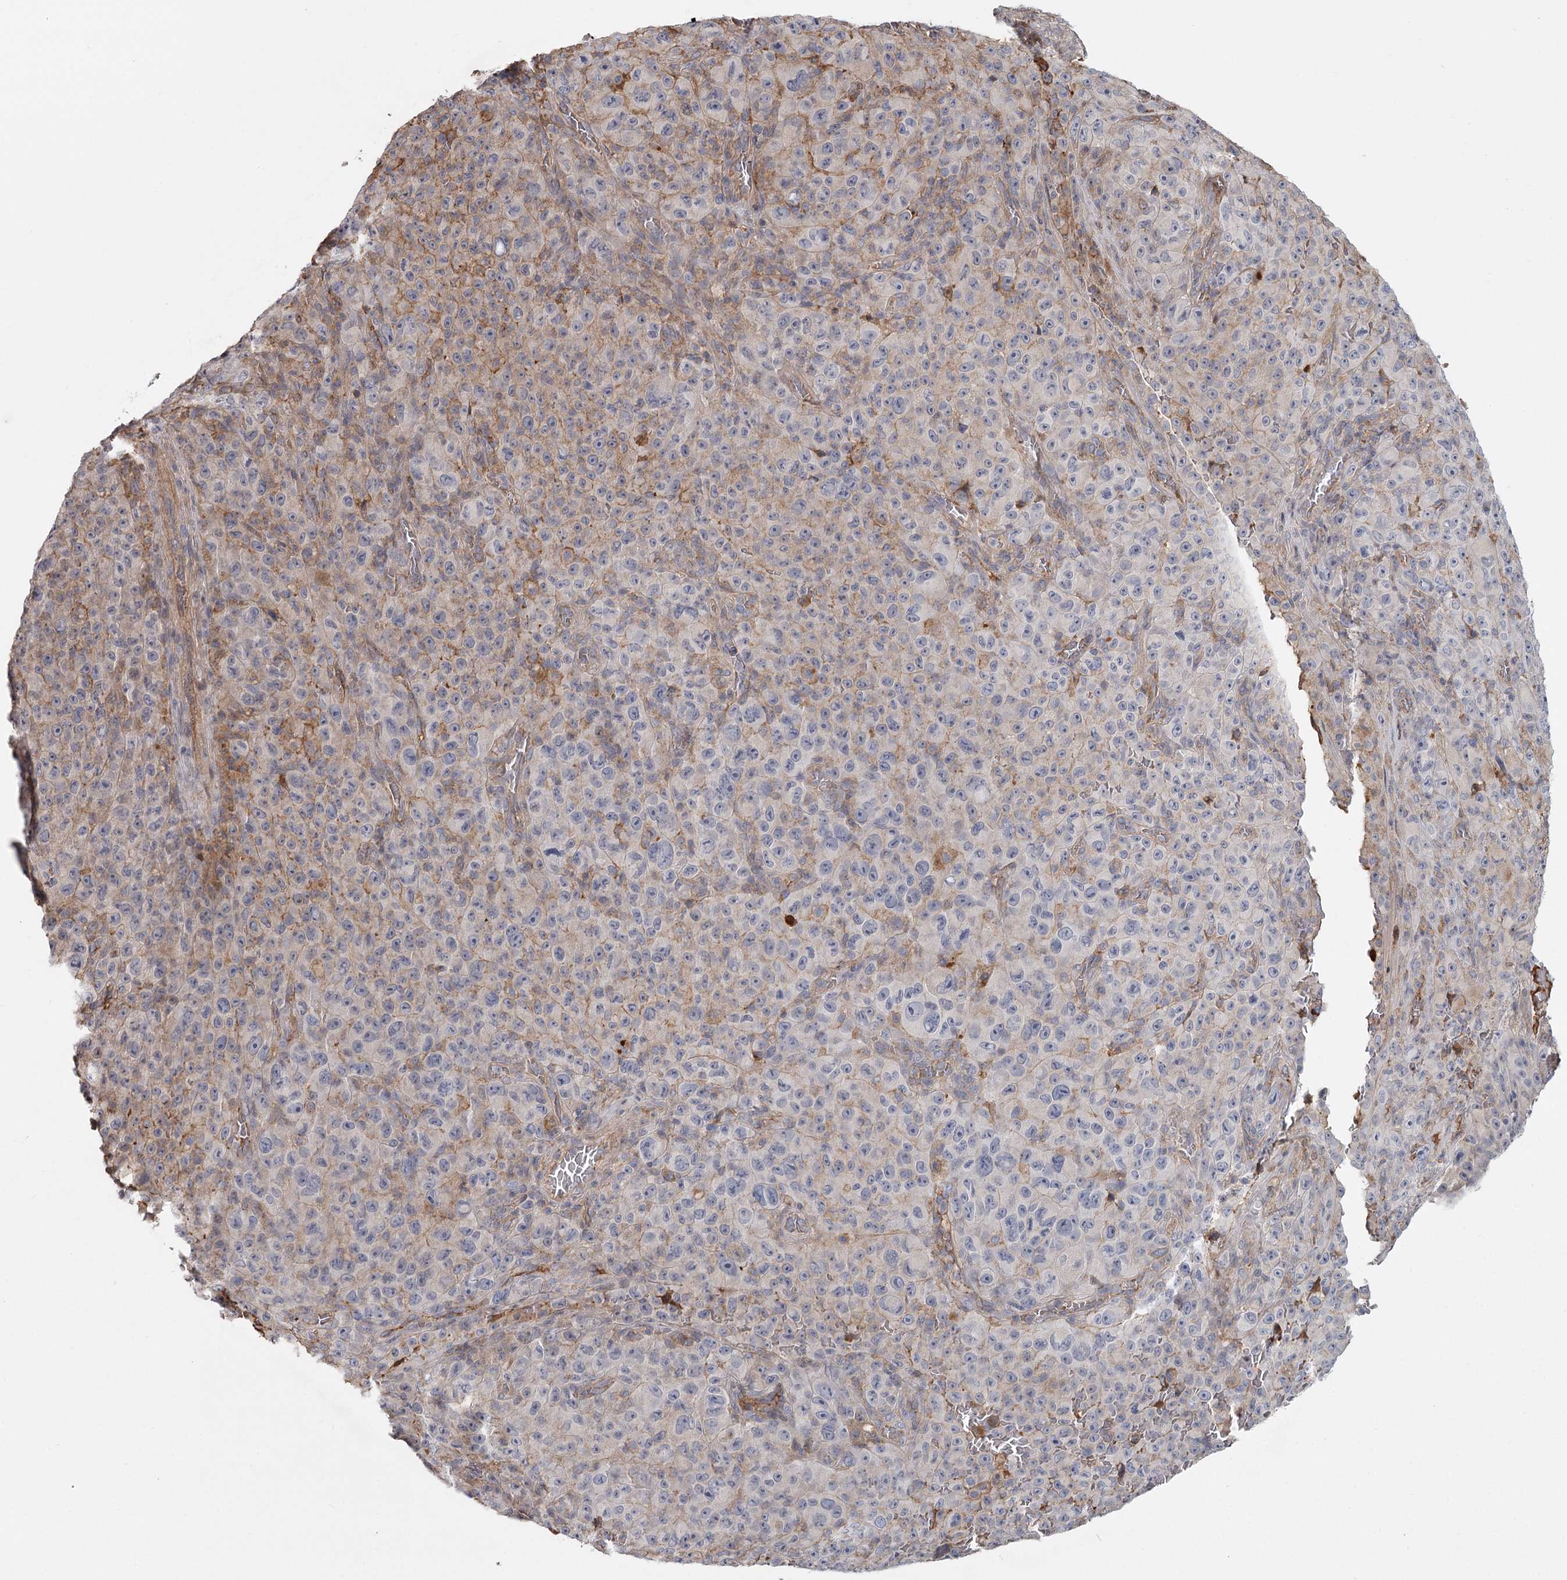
{"staining": {"intensity": "negative", "quantity": "none", "location": "none"}, "tissue": "melanoma", "cell_type": "Tumor cells", "image_type": "cancer", "snomed": [{"axis": "morphology", "description": "Malignant melanoma, NOS"}, {"axis": "topography", "description": "Skin"}], "caption": "The photomicrograph shows no significant positivity in tumor cells of malignant melanoma. The staining was performed using DAB to visualize the protein expression in brown, while the nuclei were stained in blue with hematoxylin (Magnification: 20x).", "gene": "DHRS9", "patient": {"sex": "female", "age": 82}}